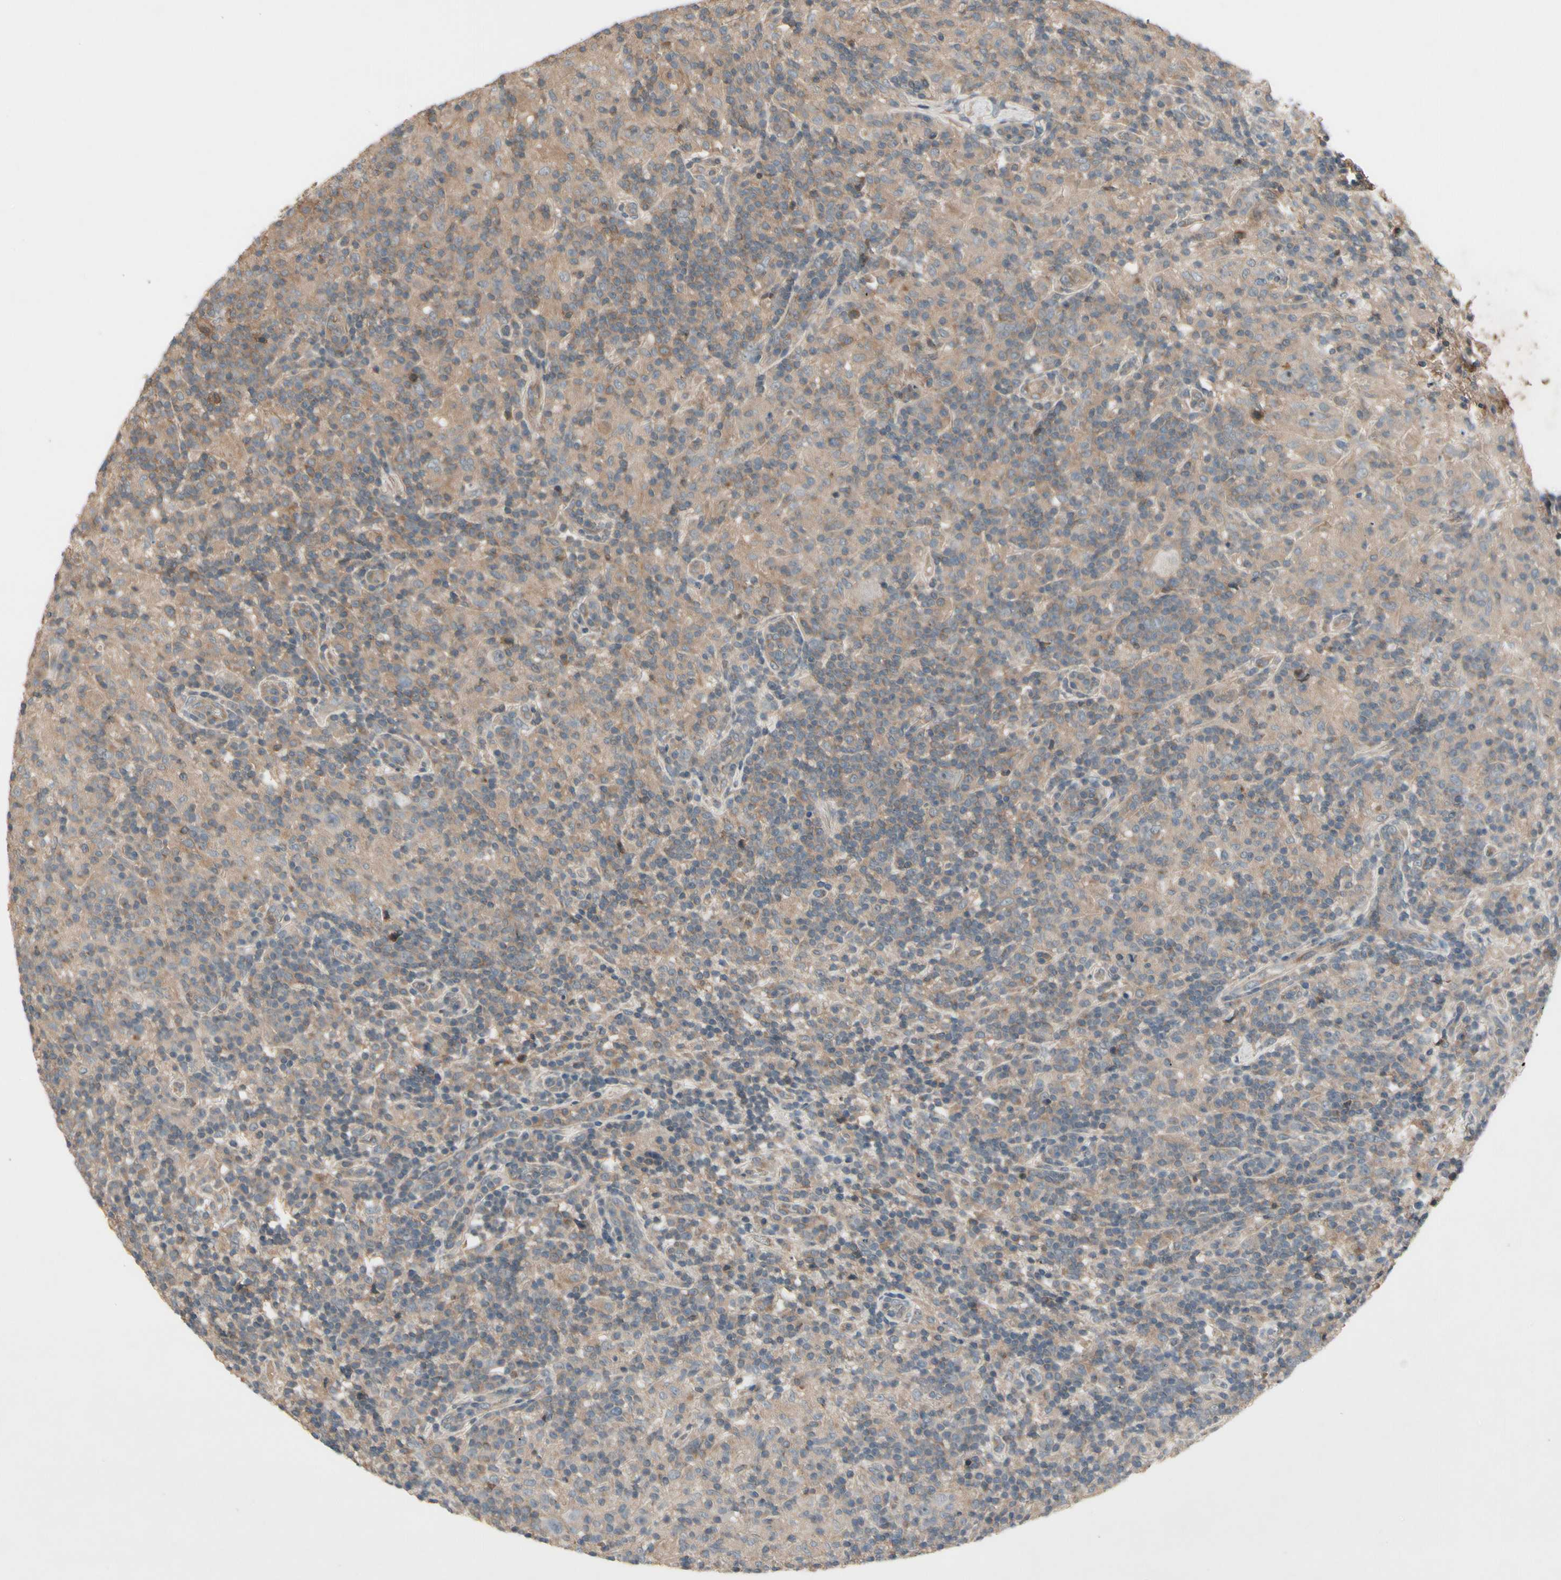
{"staining": {"intensity": "moderate", "quantity": ">75%", "location": "cytoplasmic/membranous"}, "tissue": "lymphoma", "cell_type": "Tumor cells", "image_type": "cancer", "snomed": [{"axis": "morphology", "description": "Hodgkin's disease, NOS"}, {"axis": "topography", "description": "Lymph node"}], "caption": "Human Hodgkin's disease stained for a protein (brown) reveals moderate cytoplasmic/membranous positive positivity in about >75% of tumor cells.", "gene": "NSF", "patient": {"sex": "male", "age": 70}}